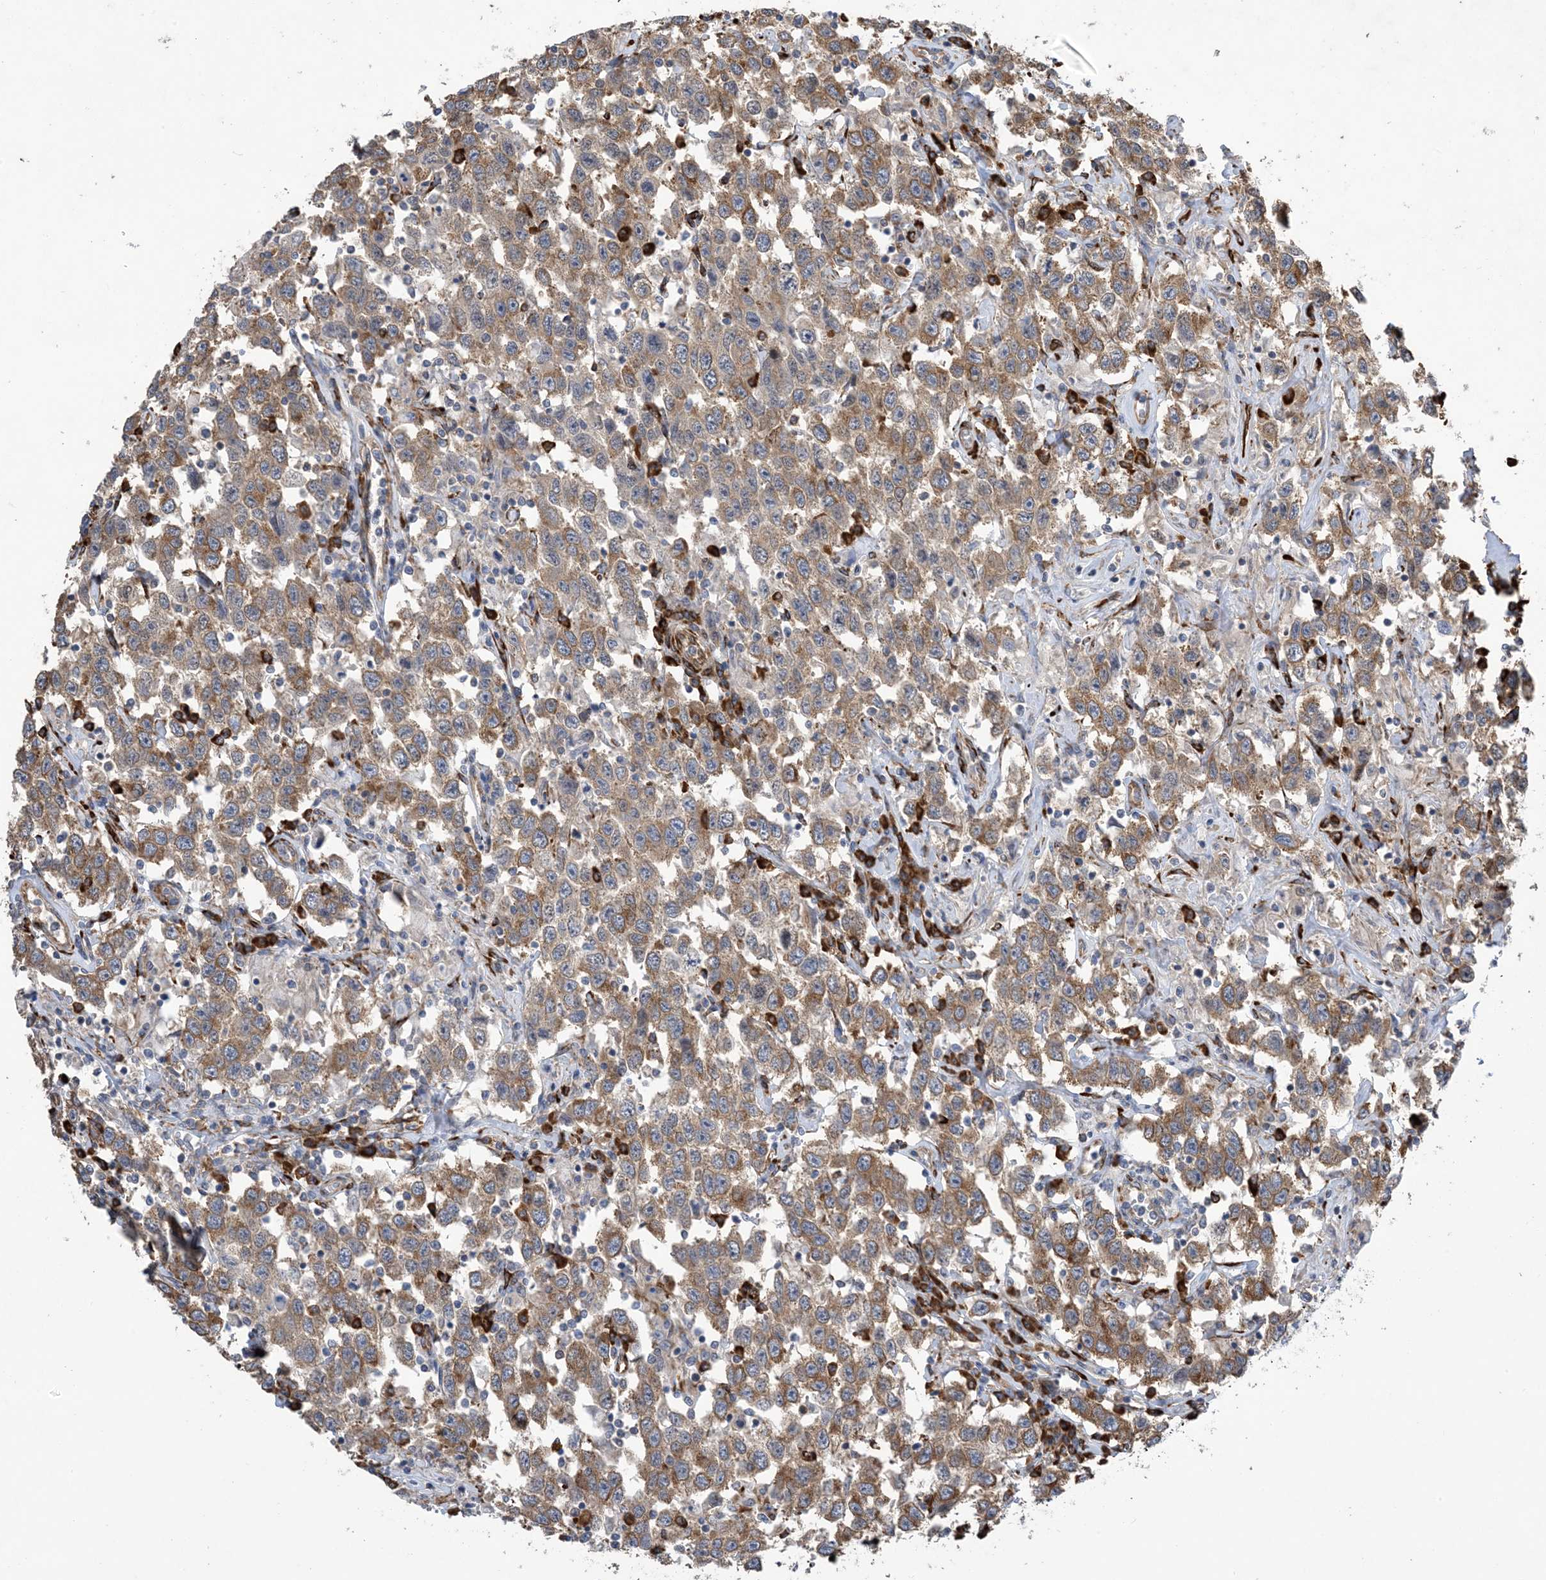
{"staining": {"intensity": "moderate", "quantity": ">75%", "location": "cytoplasmic/membranous"}, "tissue": "testis cancer", "cell_type": "Tumor cells", "image_type": "cancer", "snomed": [{"axis": "morphology", "description": "Seminoma, NOS"}, {"axis": "topography", "description": "Testis"}], "caption": "Tumor cells reveal moderate cytoplasmic/membranous expression in about >75% of cells in seminoma (testis).", "gene": "ZBTB45", "patient": {"sex": "male", "age": 41}}